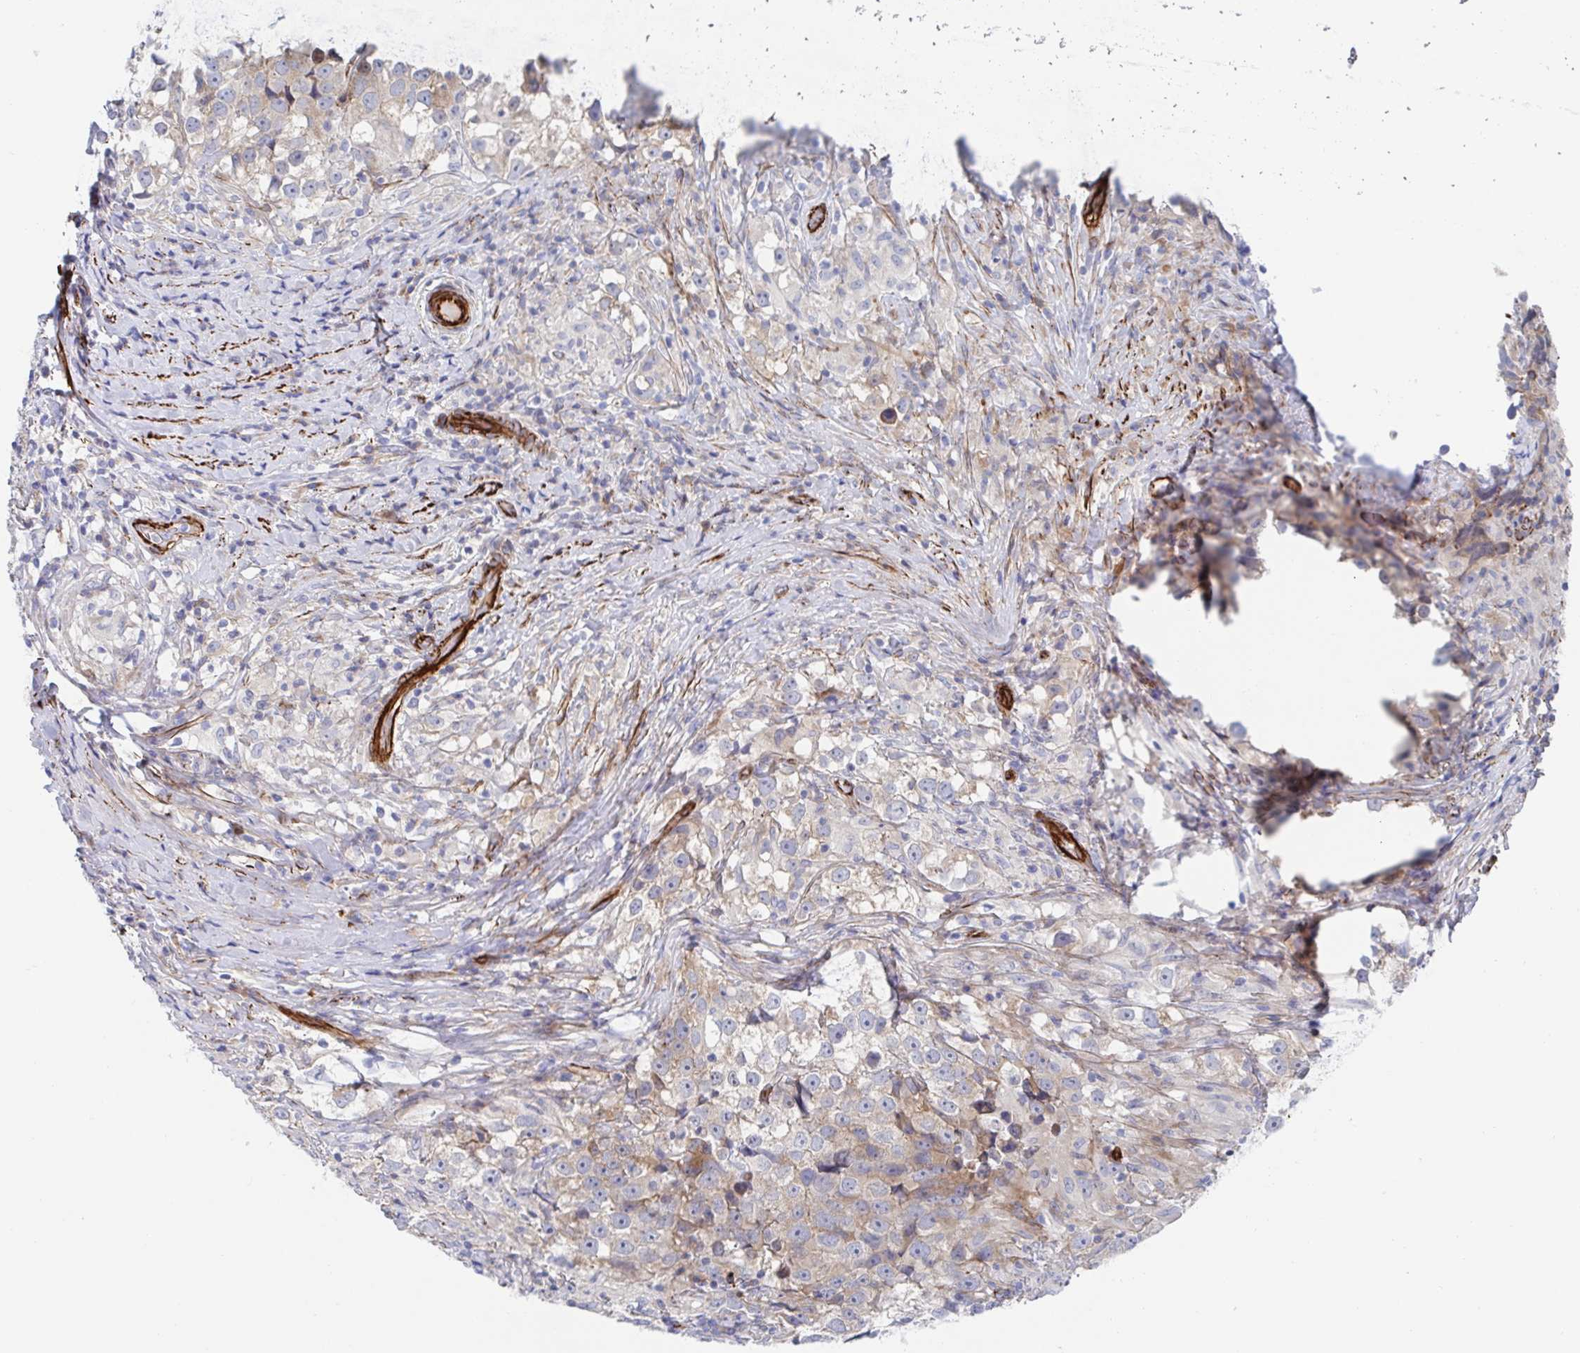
{"staining": {"intensity": "weak", "quantity": "<25%", "location": "cytoplasmic/membranous"}, "tissue": "testis cancer", "cell_type": "Tumor cells", "image_type": "cancer", "snomed": [{"axis": "morphology", "description": "Seminoma, NOS"}, {"axis": "topography", "description": "Testis"}], "caption": "IHC of testis cancer shows no staining in tumor cells.", "gene": "KLC3", "patient": {"sex": "male", "age": 46}}